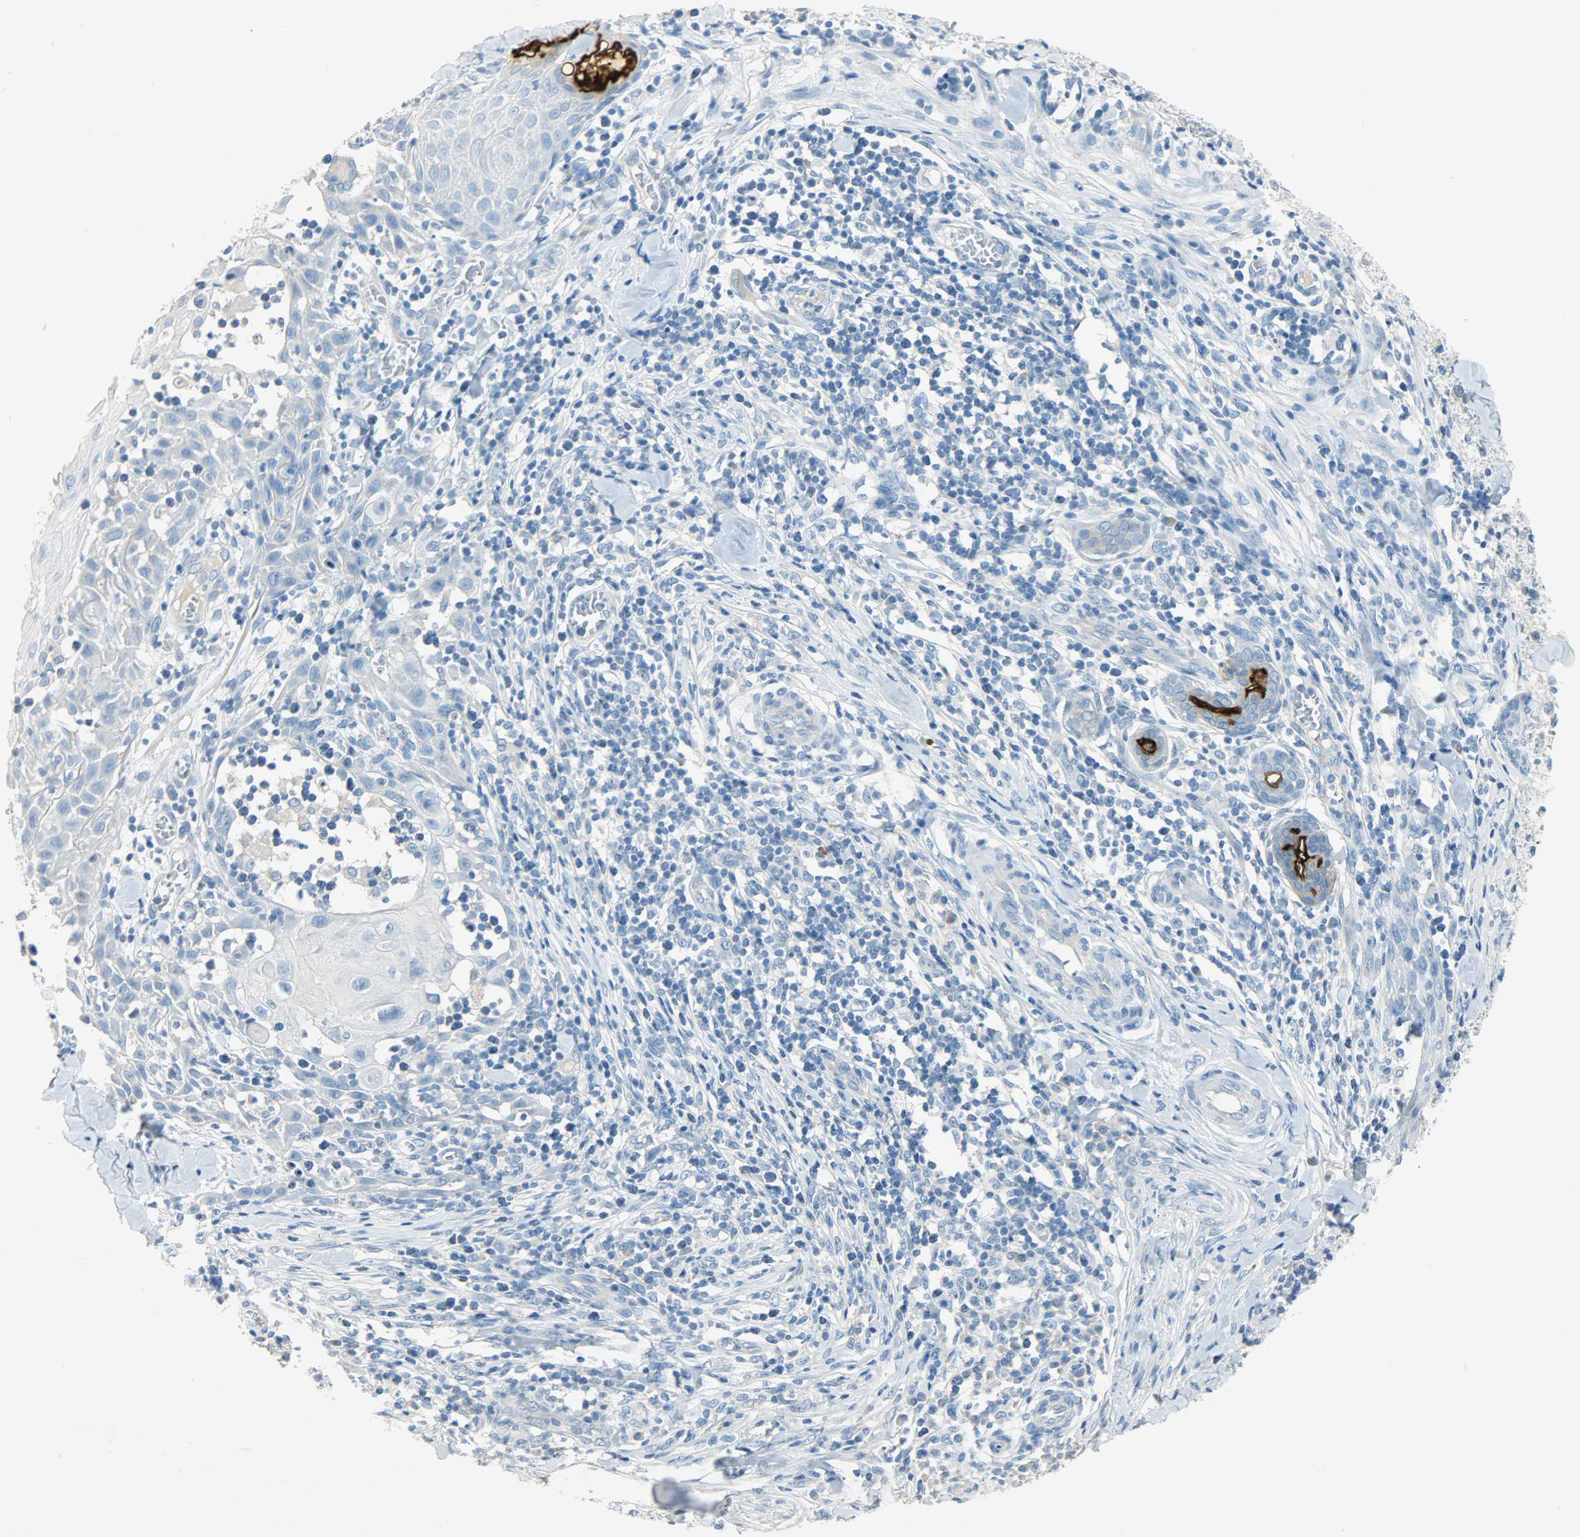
{"staining": {"intensity": "negative", "quantity": "none", "location": "none"}, "tissue": "skin cancer", "cell_type": "Tumor cells", "image_type": "cancer", "snomed": [{"axis": "morphology", "description": "Squamous cell carcinoma, NOS"}, {"axis": "topography", "description": "Skin"}], "caption": "Immunohistochemical staining of human skin cancer demonstrates no significant expression in tumor cells.", "gene": "PROM1", "patient": {"sex": "male", "age": 24}}